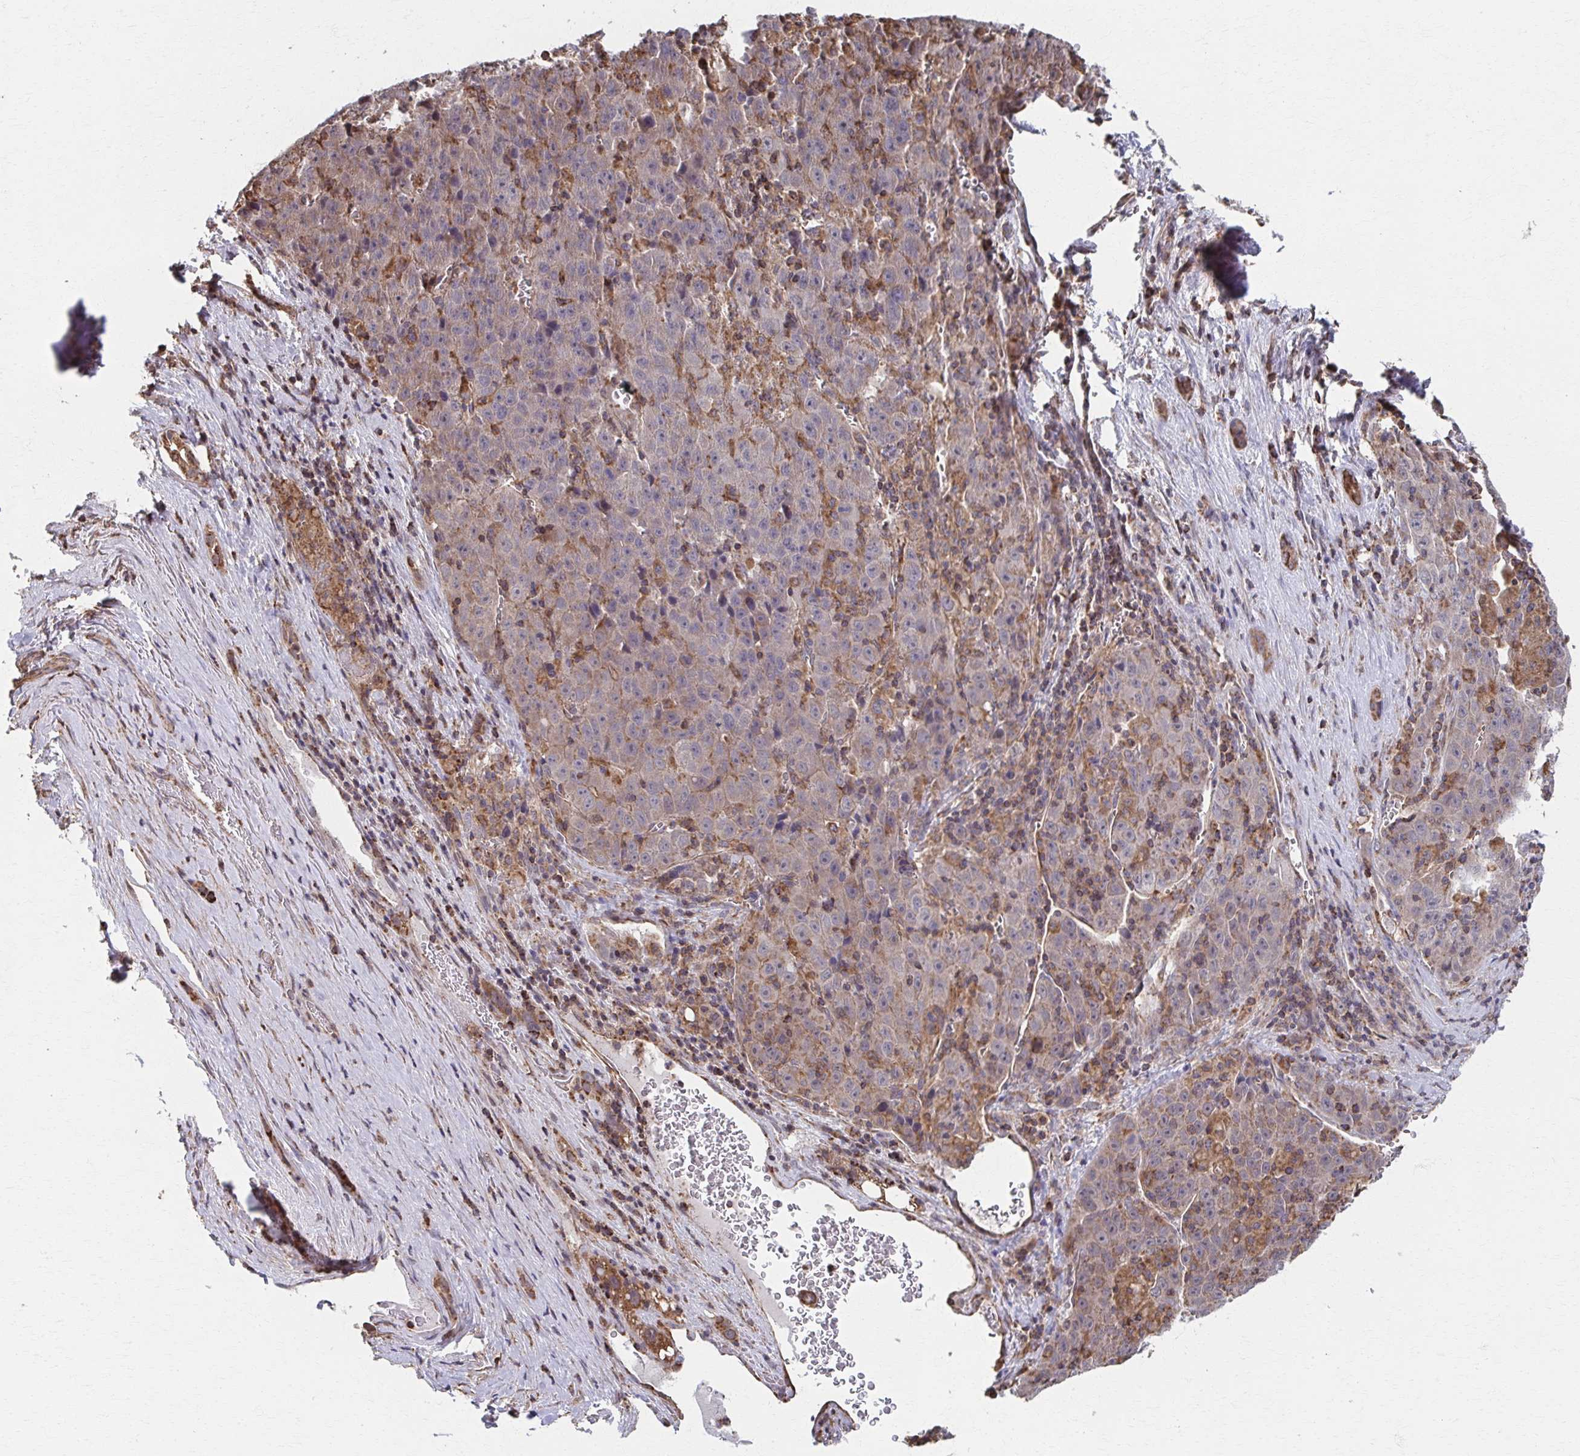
{"staining": {"intensity": "weak", "quantity": "<25%", "location": "cytoplasmic/membranous"}, "tissue": "liver cancer", "cell_type": "Tumor cells", "image_type": "cancer", "snomed": [{"axis": "morphology", "description": "Carcinoma, Hepatocellular, NOS"}, {"axis": "topography", "description": "Liver"}], "caption": "An image of hepatocellular carcinoma (liver) stained for a protein displays no brown staining in tumor cells.", "gene": "KLHL34", "patient": {"sex": "female", "age": 53}}